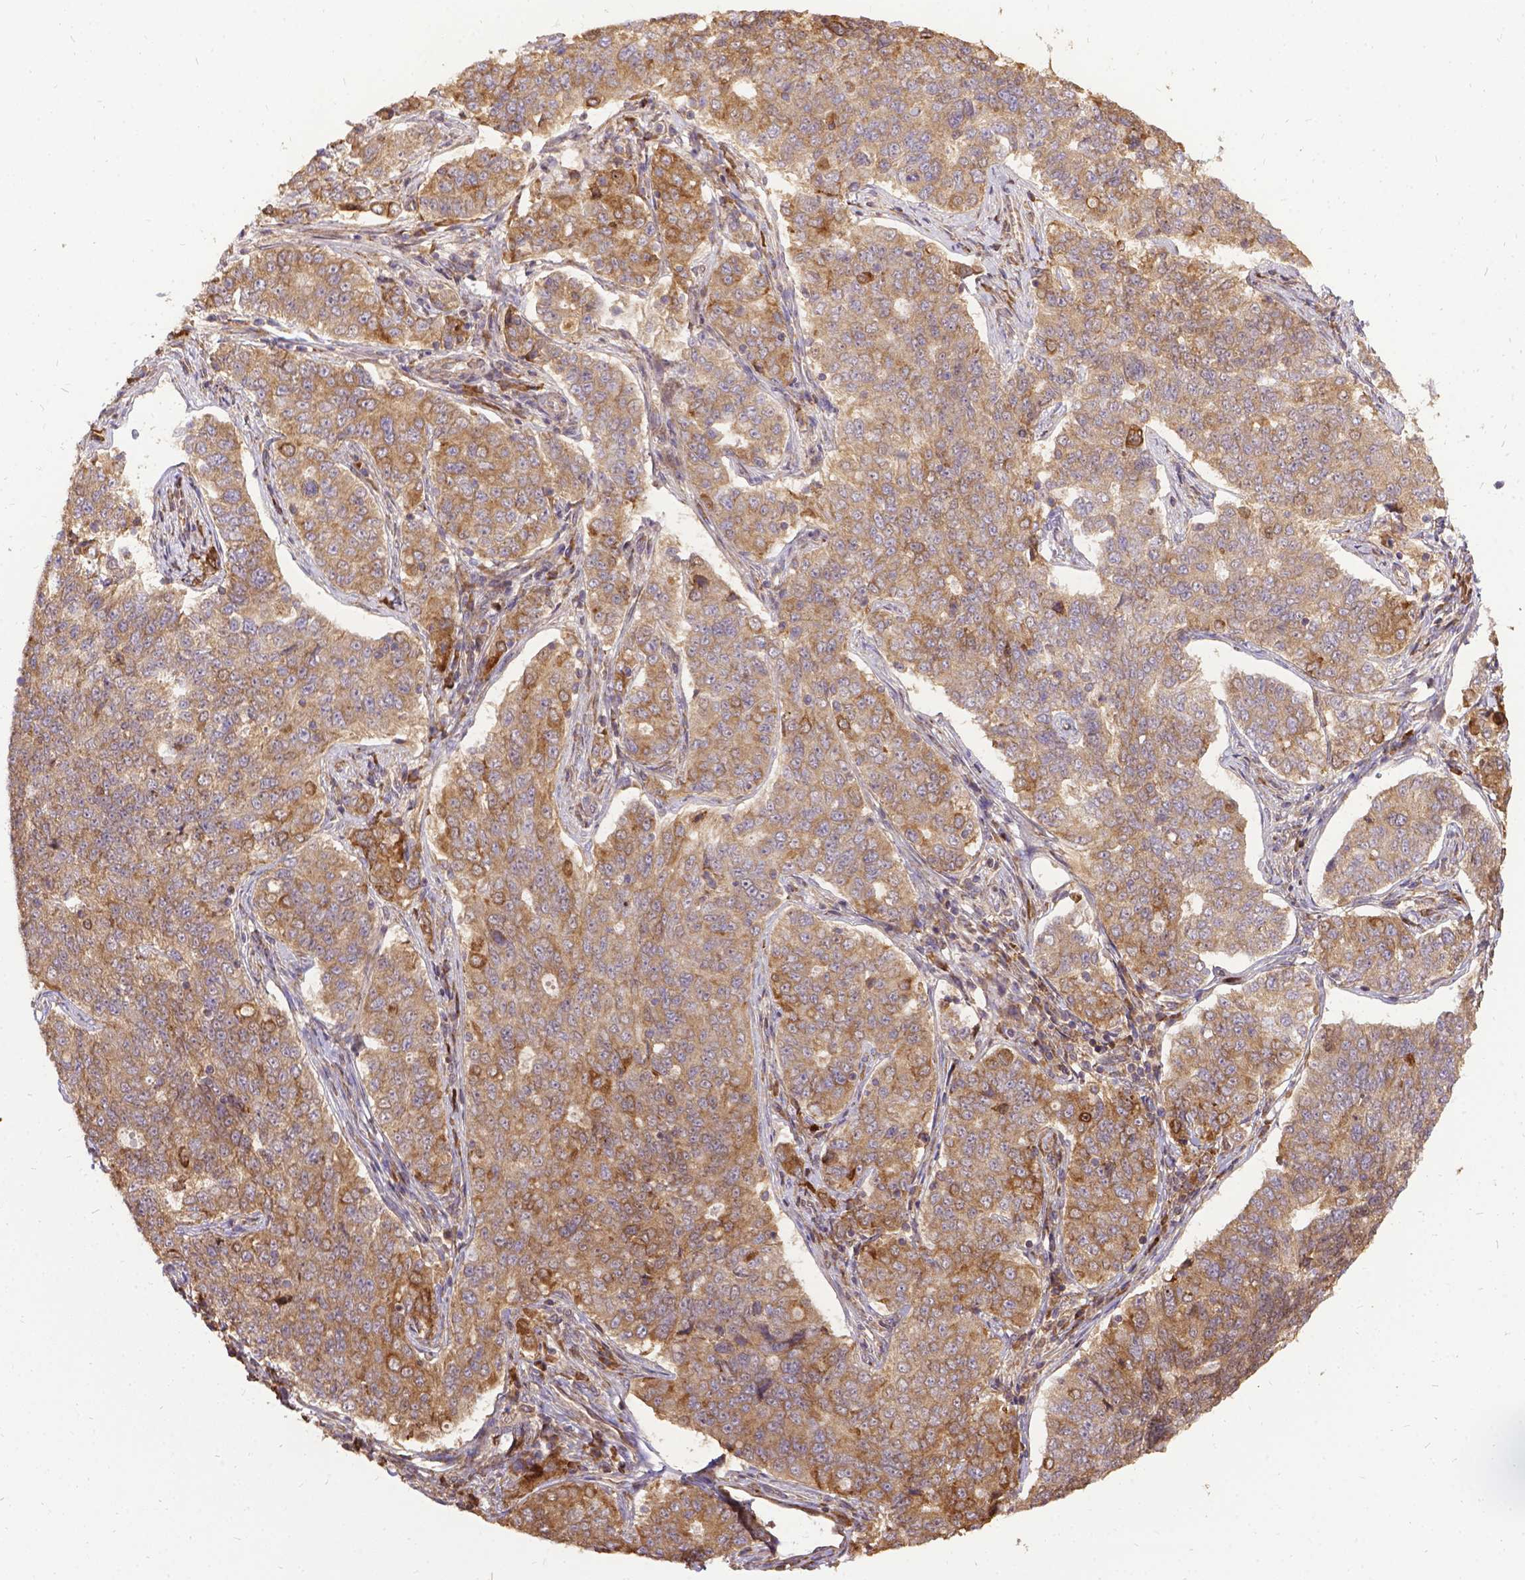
{"staining": {"intensity": "weak", "quantity": ">75%", "location": "cytoplasmic/membranous"}, "tissue": "endometrial cancer", "cell_type": "Tumor cells", "image_type": "cancer", "snomed": [{"axis": "morphology", "description": "Adenocarcinoma, NOS"}, {"axis": "topography", "description": "Endometrium"}], "caption": "Tumor cells demonstrate low levels of weak cytoplasmic/membranous expression in approximately >75% of cells in endometrial adenocarcinoma.", "gene": "DENND6A", "patient": {"sex": "female", "age": 43}}